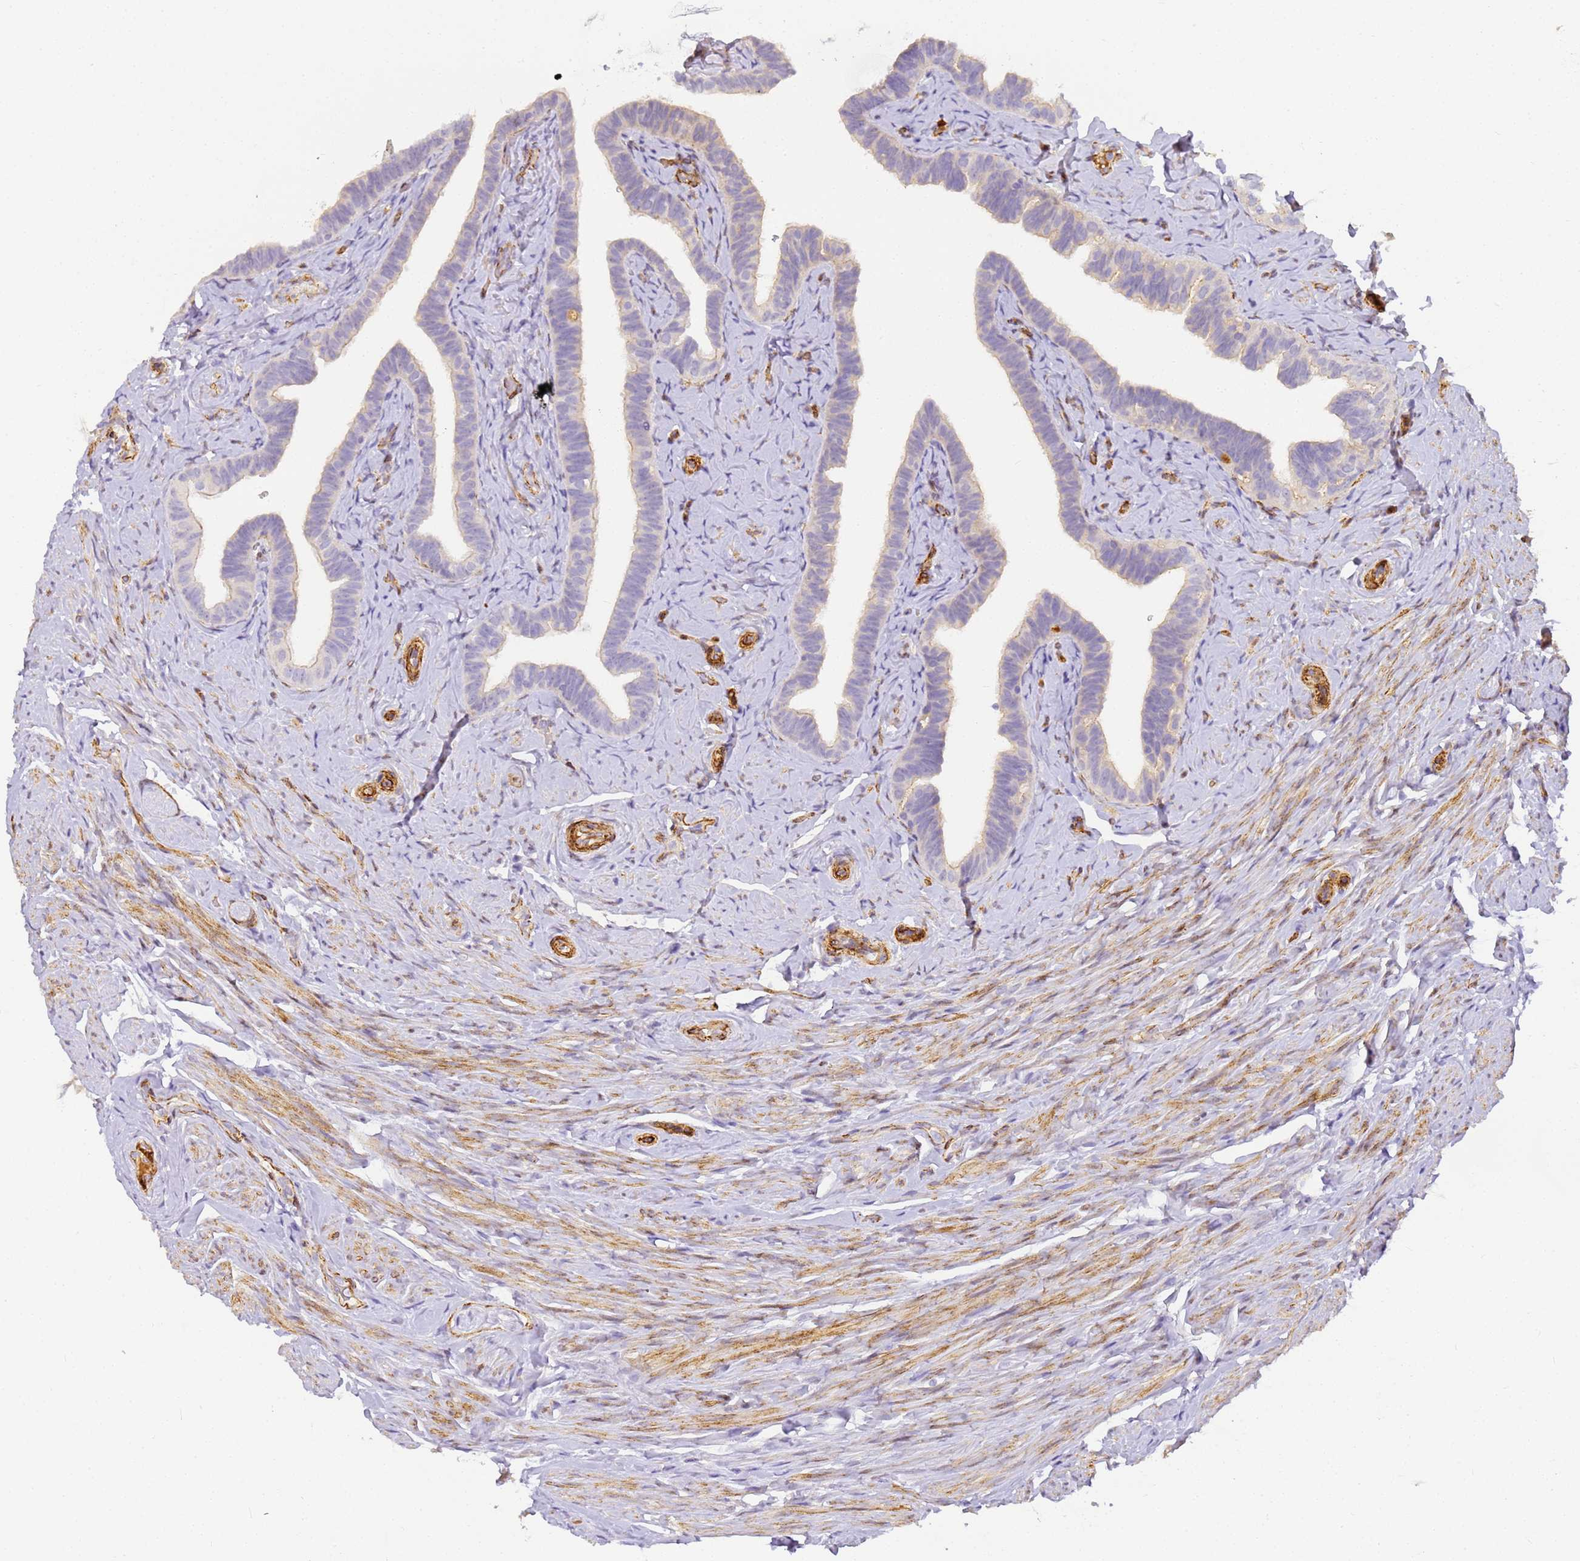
{"staining": {"intensity": "weak", "quantity": "<25%", "location": "cytoplasmic/membranous"}, "tissue": "fallopian tube", "cell_type": "Glandular cells", "image_type": "normal", "snomed": [{"axis": "morphology", "description": "Normal tissue, NOS"}, {"axis": "topography", "description": "Fallopian tube"}], "caption": "Immunohistochemistry (IHC) histopathology image of benign fallopian tube: human fallopian tube stained with DAB (3,3'-diaminobenzidine) exhibits no significant protein expression in glandular cells. (Brightfield microscopy of DAB (3,3'-diaminobenzidine) immunohistochemistry (IHC) at high magnification).", "gene": "CFHR1", "patient": {"sex": "female", "age": 39}}